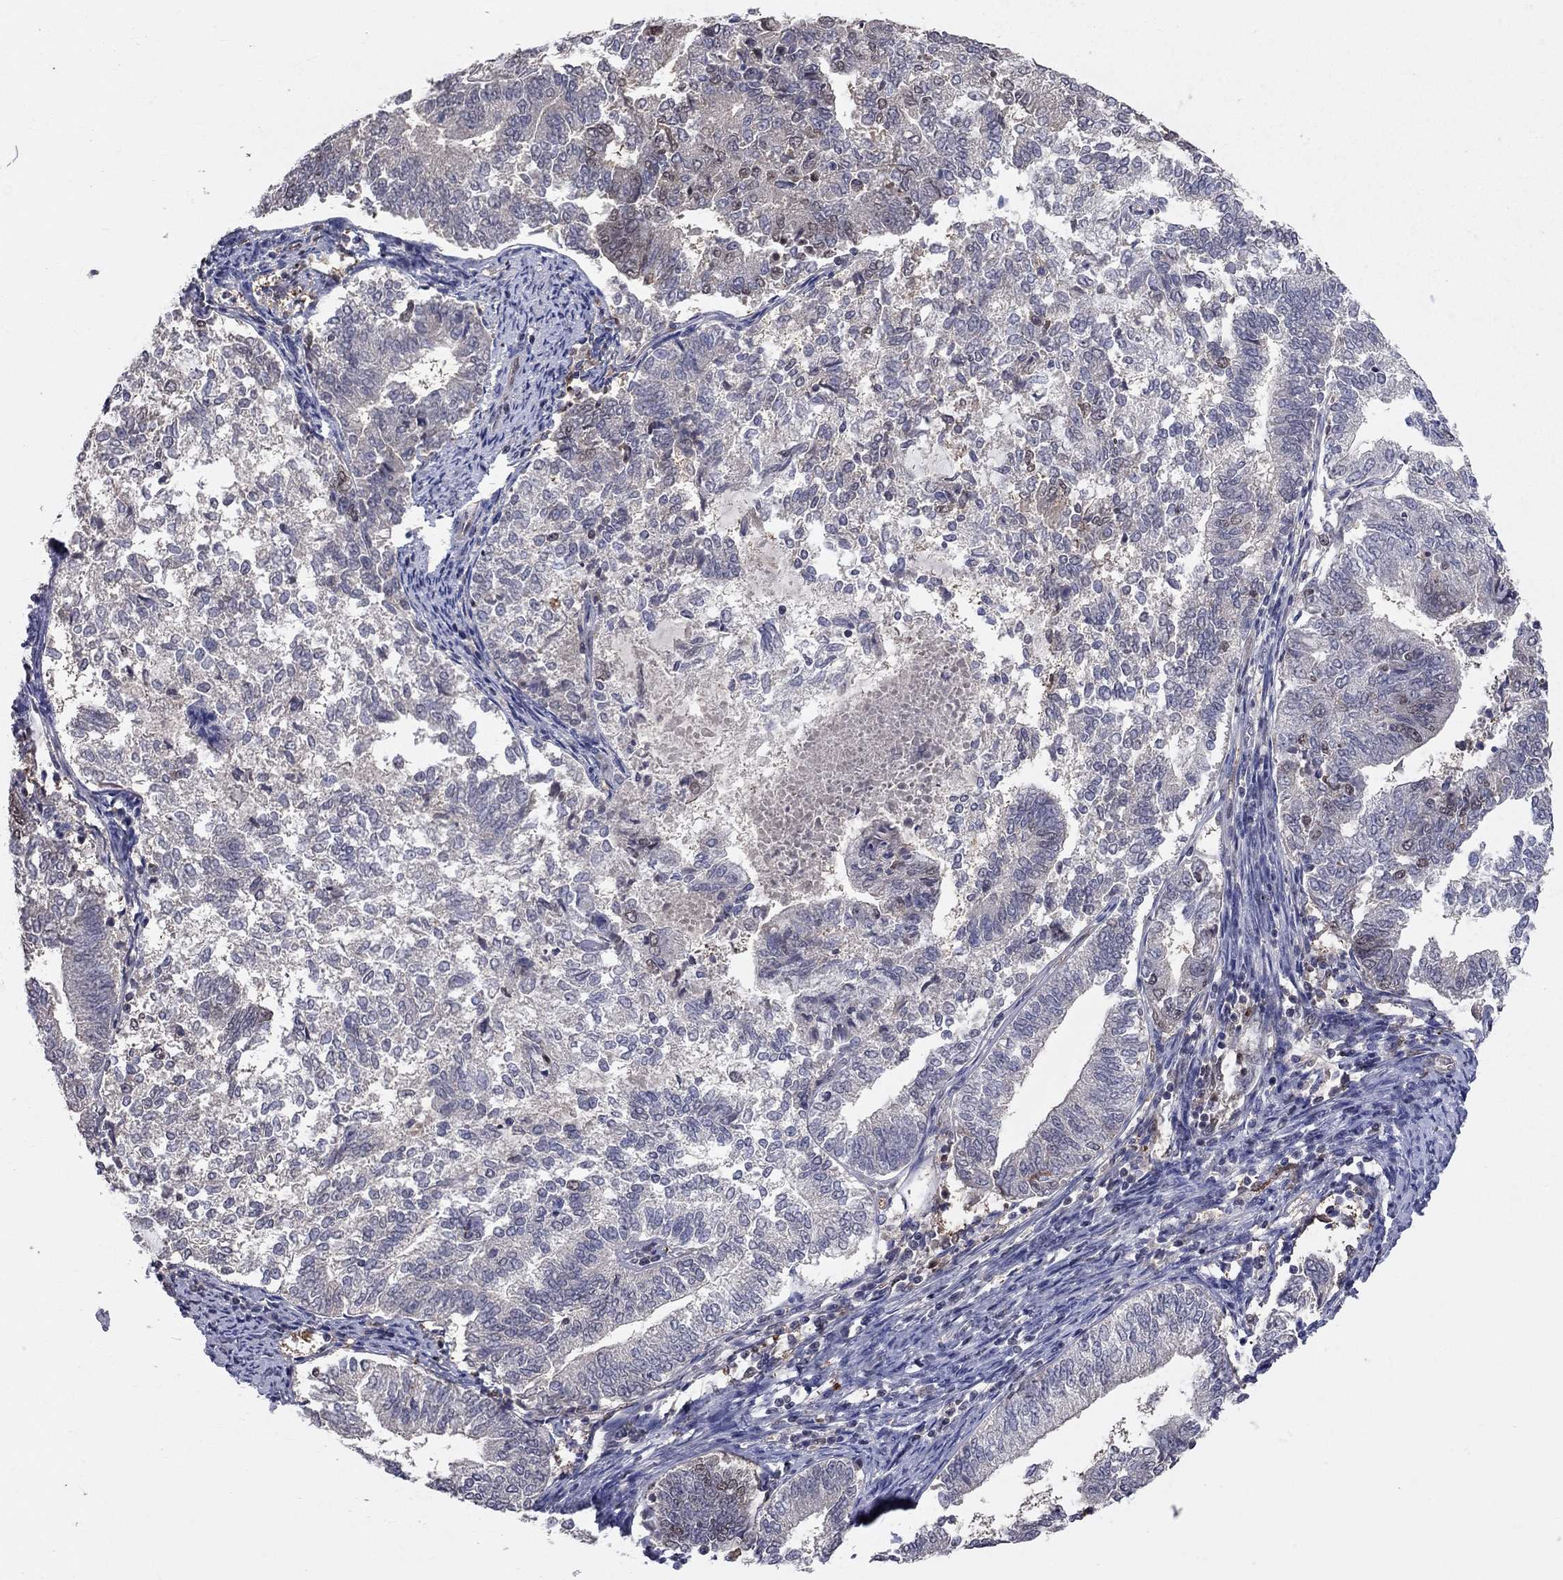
{"staining": {"intensity": "weak", "quantity": "<25%", "location": "nuclear"}, "tissue": "endometrial cancer", "cell_type": "Tumor cells", "image_type": "cancer", "snomed": [{"axis": "morphology", "description": "Adenocarcinoma, NOS"}, {"axis": "topography", "description": "Endometrium"}], "caption": "Immunohistochemical staining of human endometrial cancer (adenocarcinoma) demonstrates no significant staining in tumor cells.", "gene": "SAP30L", "patient": {"sex": "female", "age": 65}}